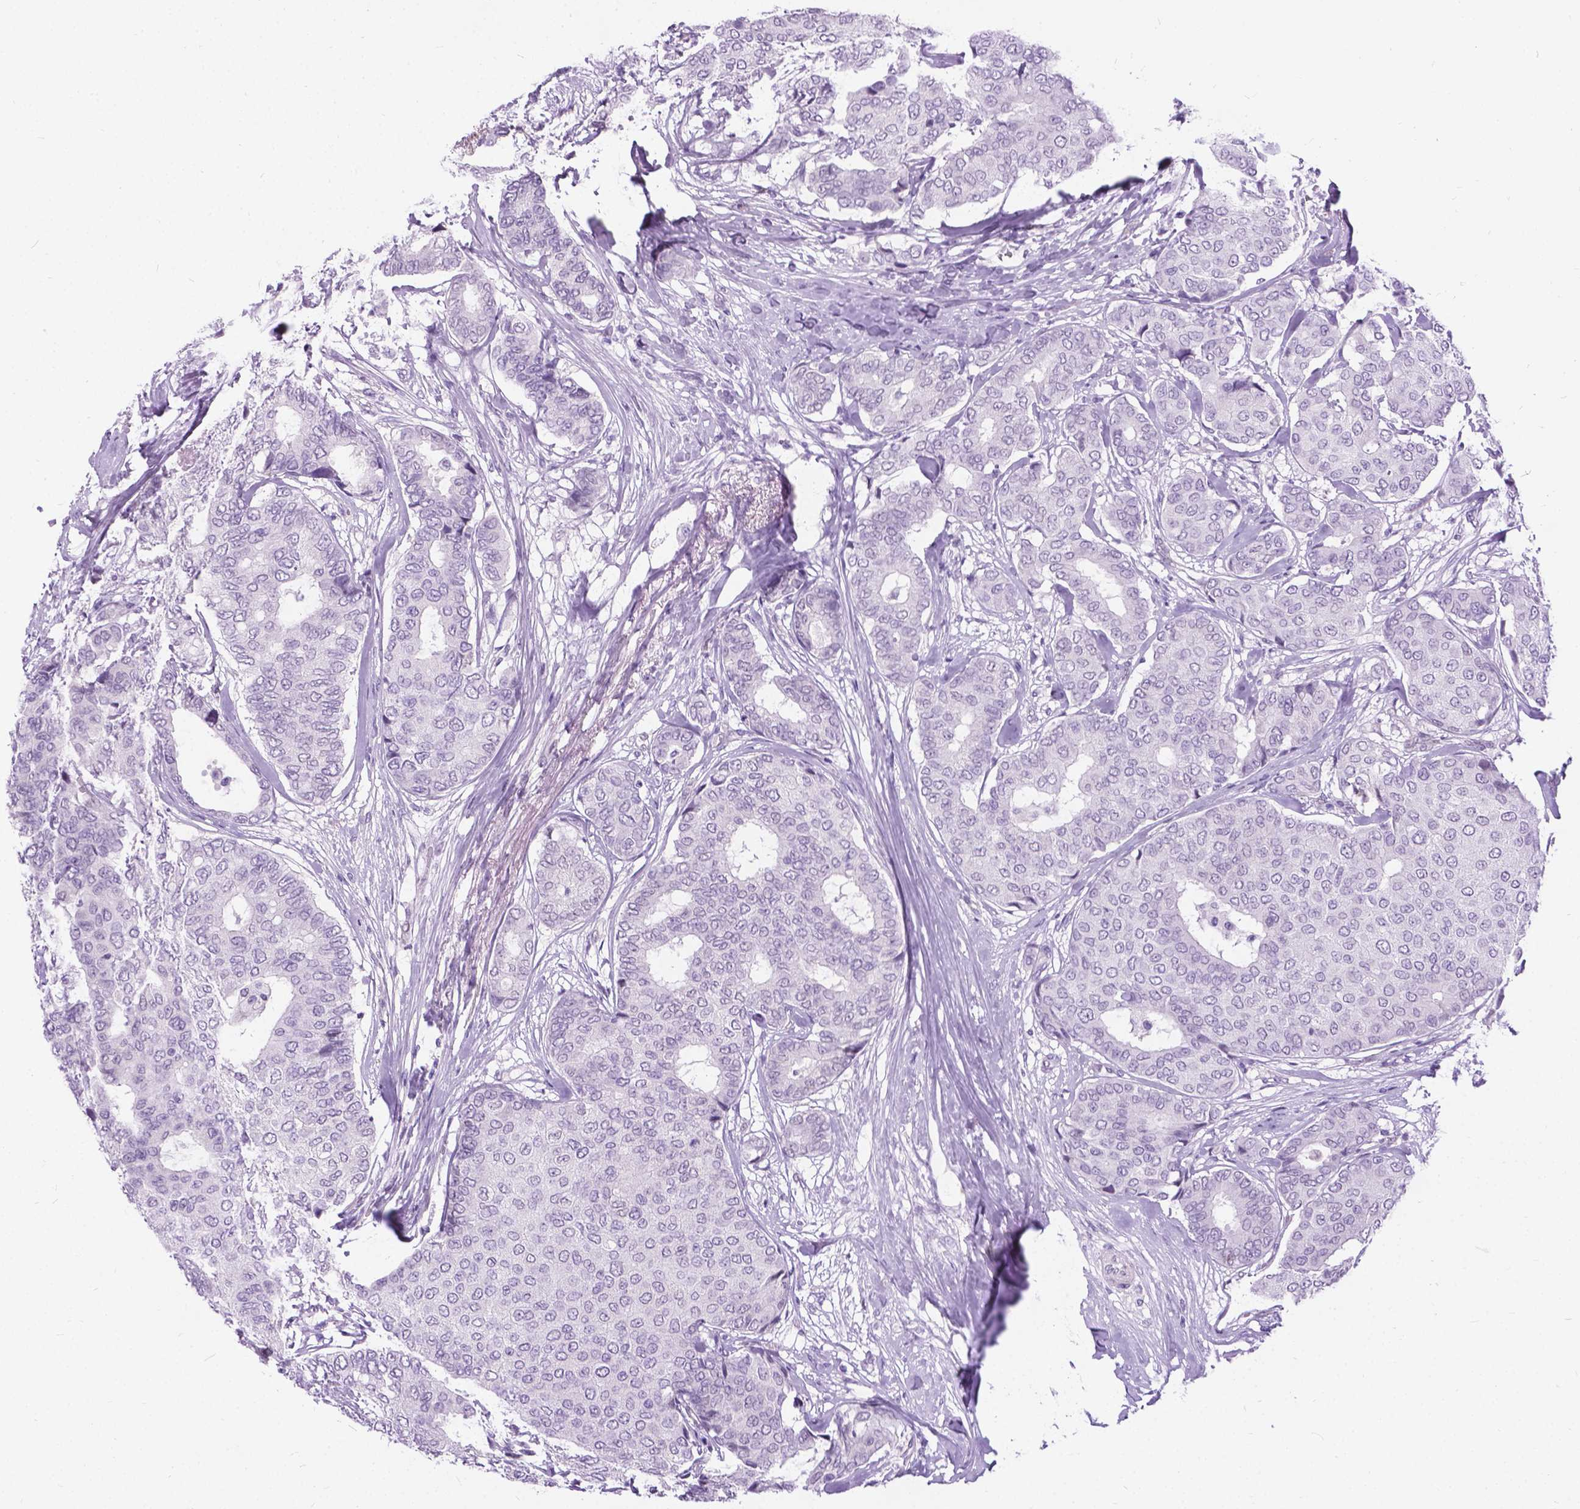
{"staining": {"intensity": "negative", "quantity": "none", "location": "none"}, "tissue": "breast cancer", "cell_type": "Tumor cells", "image_type": "cancer", "snomed": [{"axis": "morphology", "description": "Duct carcinoma"}, {"axis": "topography", "description": "Breast"}], "caption": "This is an immunohistochemistry histopathology image of breast cancer (intraductal carcinoma). There is no staining in tumor cells.", "gene": "PROB1", "patient": {"sex": "female", "age": 75}}